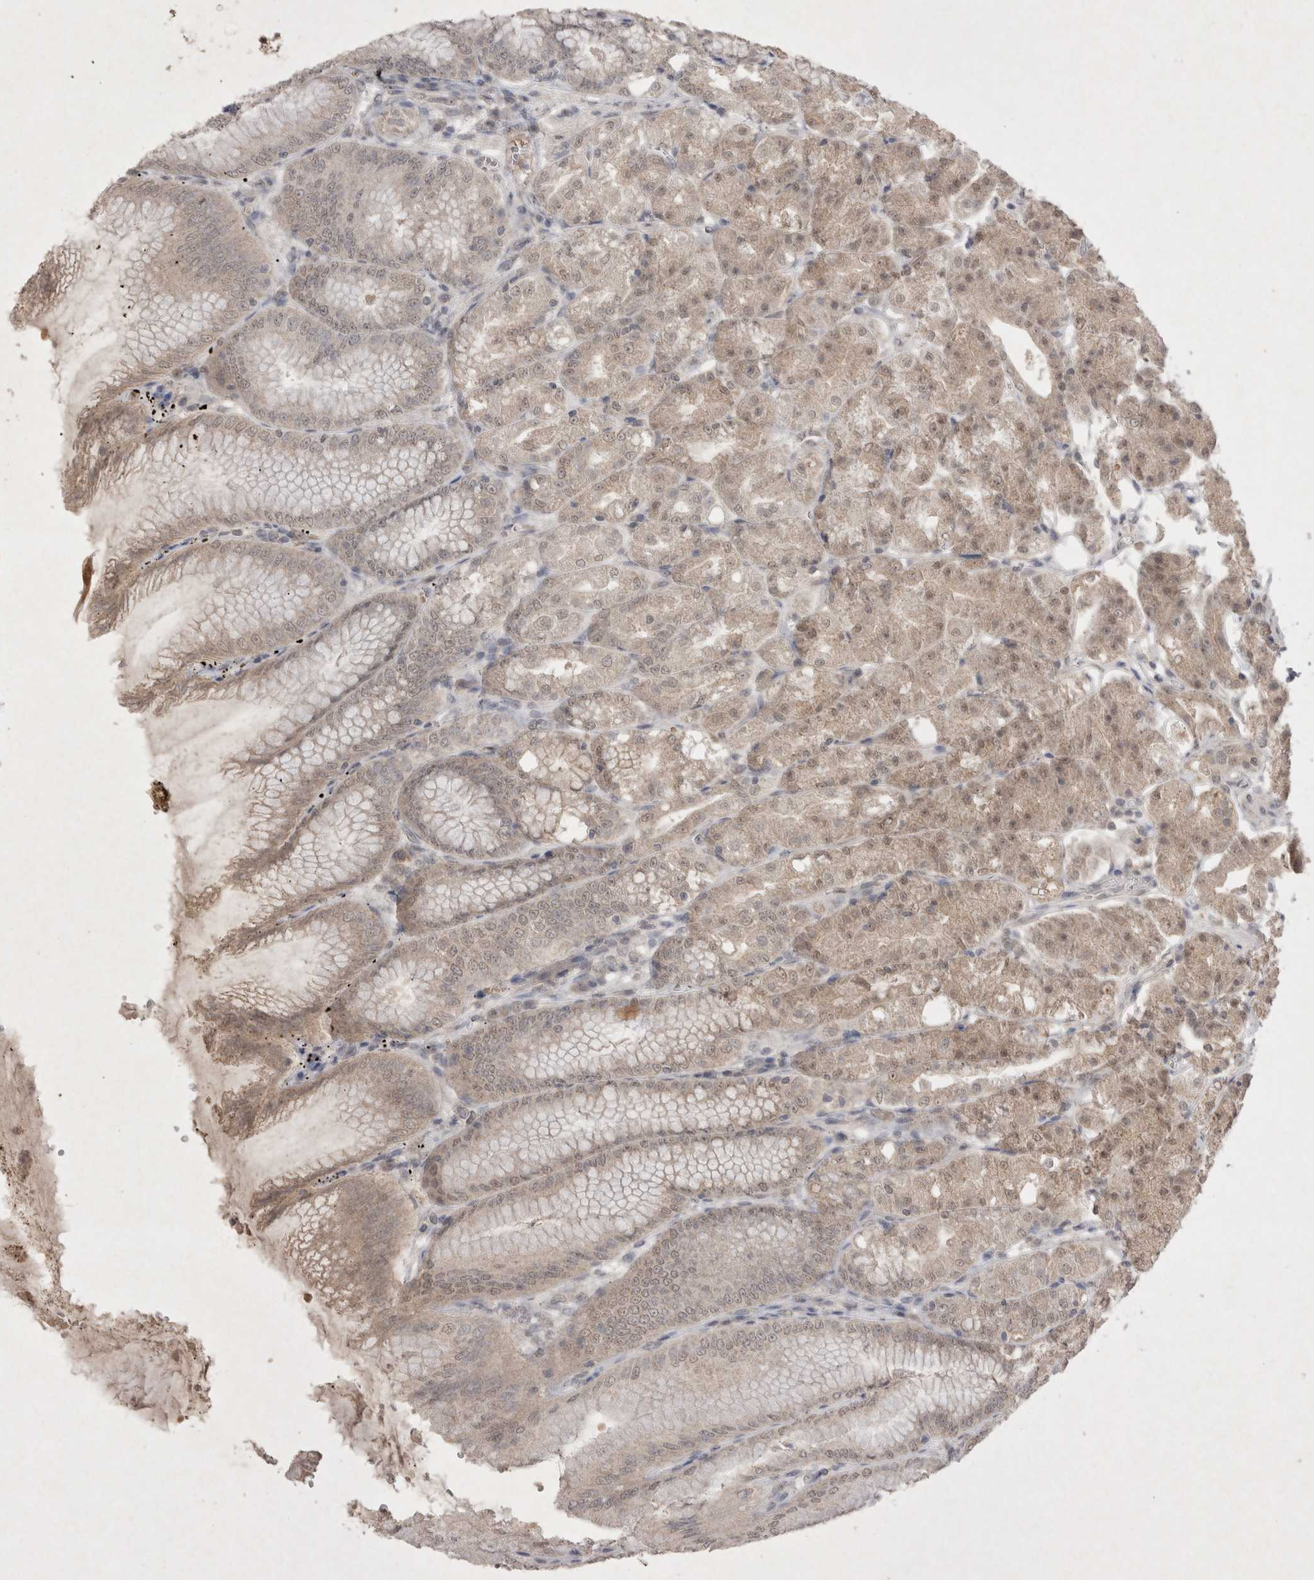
{"staining": {"intensity": "weak", "quantity": "25%-75%", "location": "cytoplasmic/membranous"}, "tissue": "stomach", "cell_type": "Glandular cells", "image_type": "normal", "snomed": [{"axis": "morphology", "description": "Normal tissue, NOS"}, {"axis": "topography", "description": "Stomach, lower"}], "caption": "Immunohistochemical staining of normal stomach reveals low levels of weak cytoplasmic/membranous expression in about 25%-75% of glandular cells.", "gene": "LYVE1", "patient": {"sex": "male", "age": 71}}